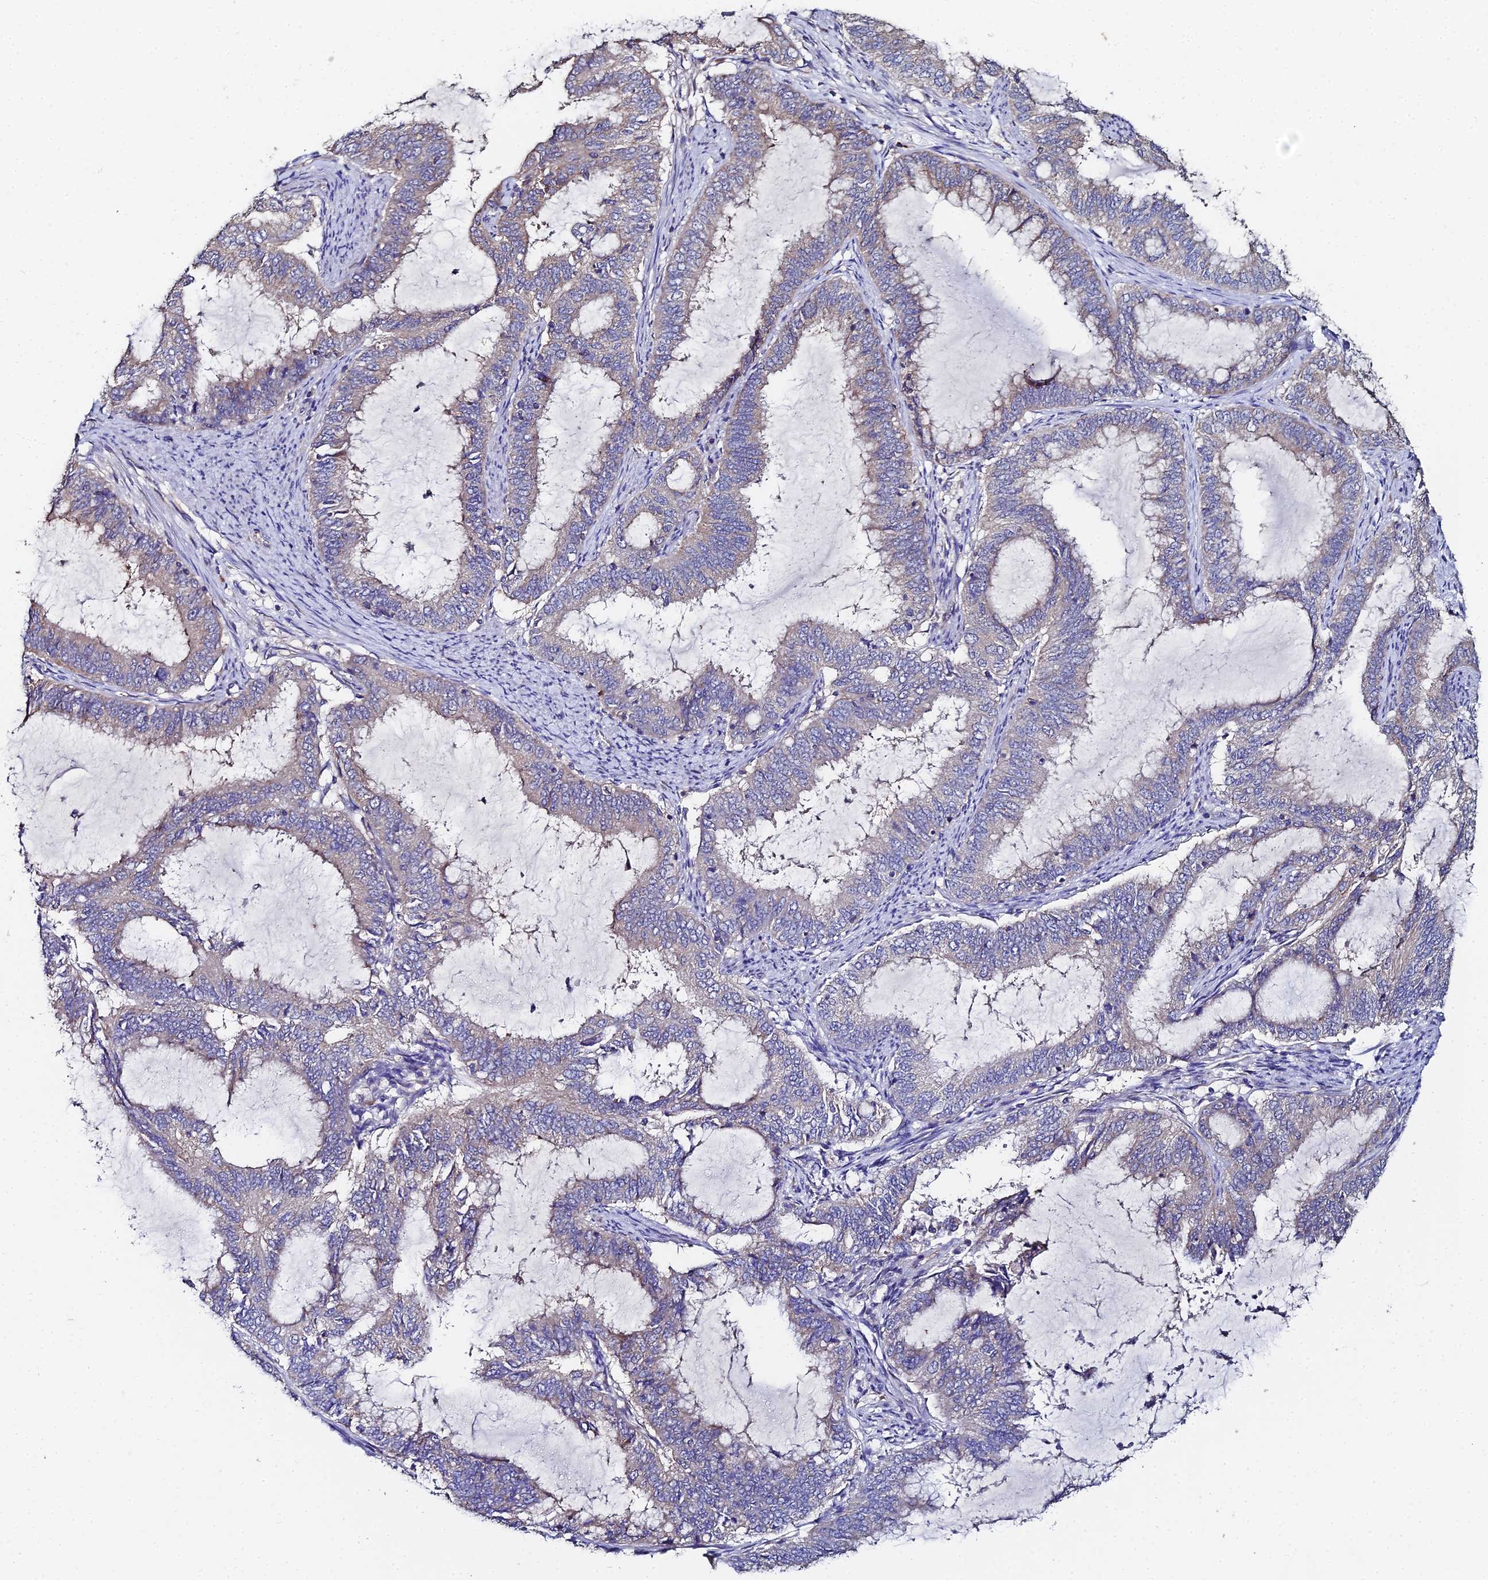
{"staining": {"intensity": "weak", "quantity": "<25%", "location": "cytoplasmic/membranous"}, "tissue": "endometrial cancer", "cell_type": "Tumor cells", "image_type": "cancer", "snomed": [{"axis": "morphology", "description": "Adenocarcinoma, NOS"}, {"axis": "topography", "description": "Endometrium"}], "caption": "Tumor cells are negative for protein expression in human endometrial cancer (adenocarcinoma). (Stains: DAB immunohistochemistry with hematoxylin counter stain, Microscopy: brightfield microscopy at high magnification).", "gene": "UBE2L3", "patient": {"sex": "female", "age": 51}}